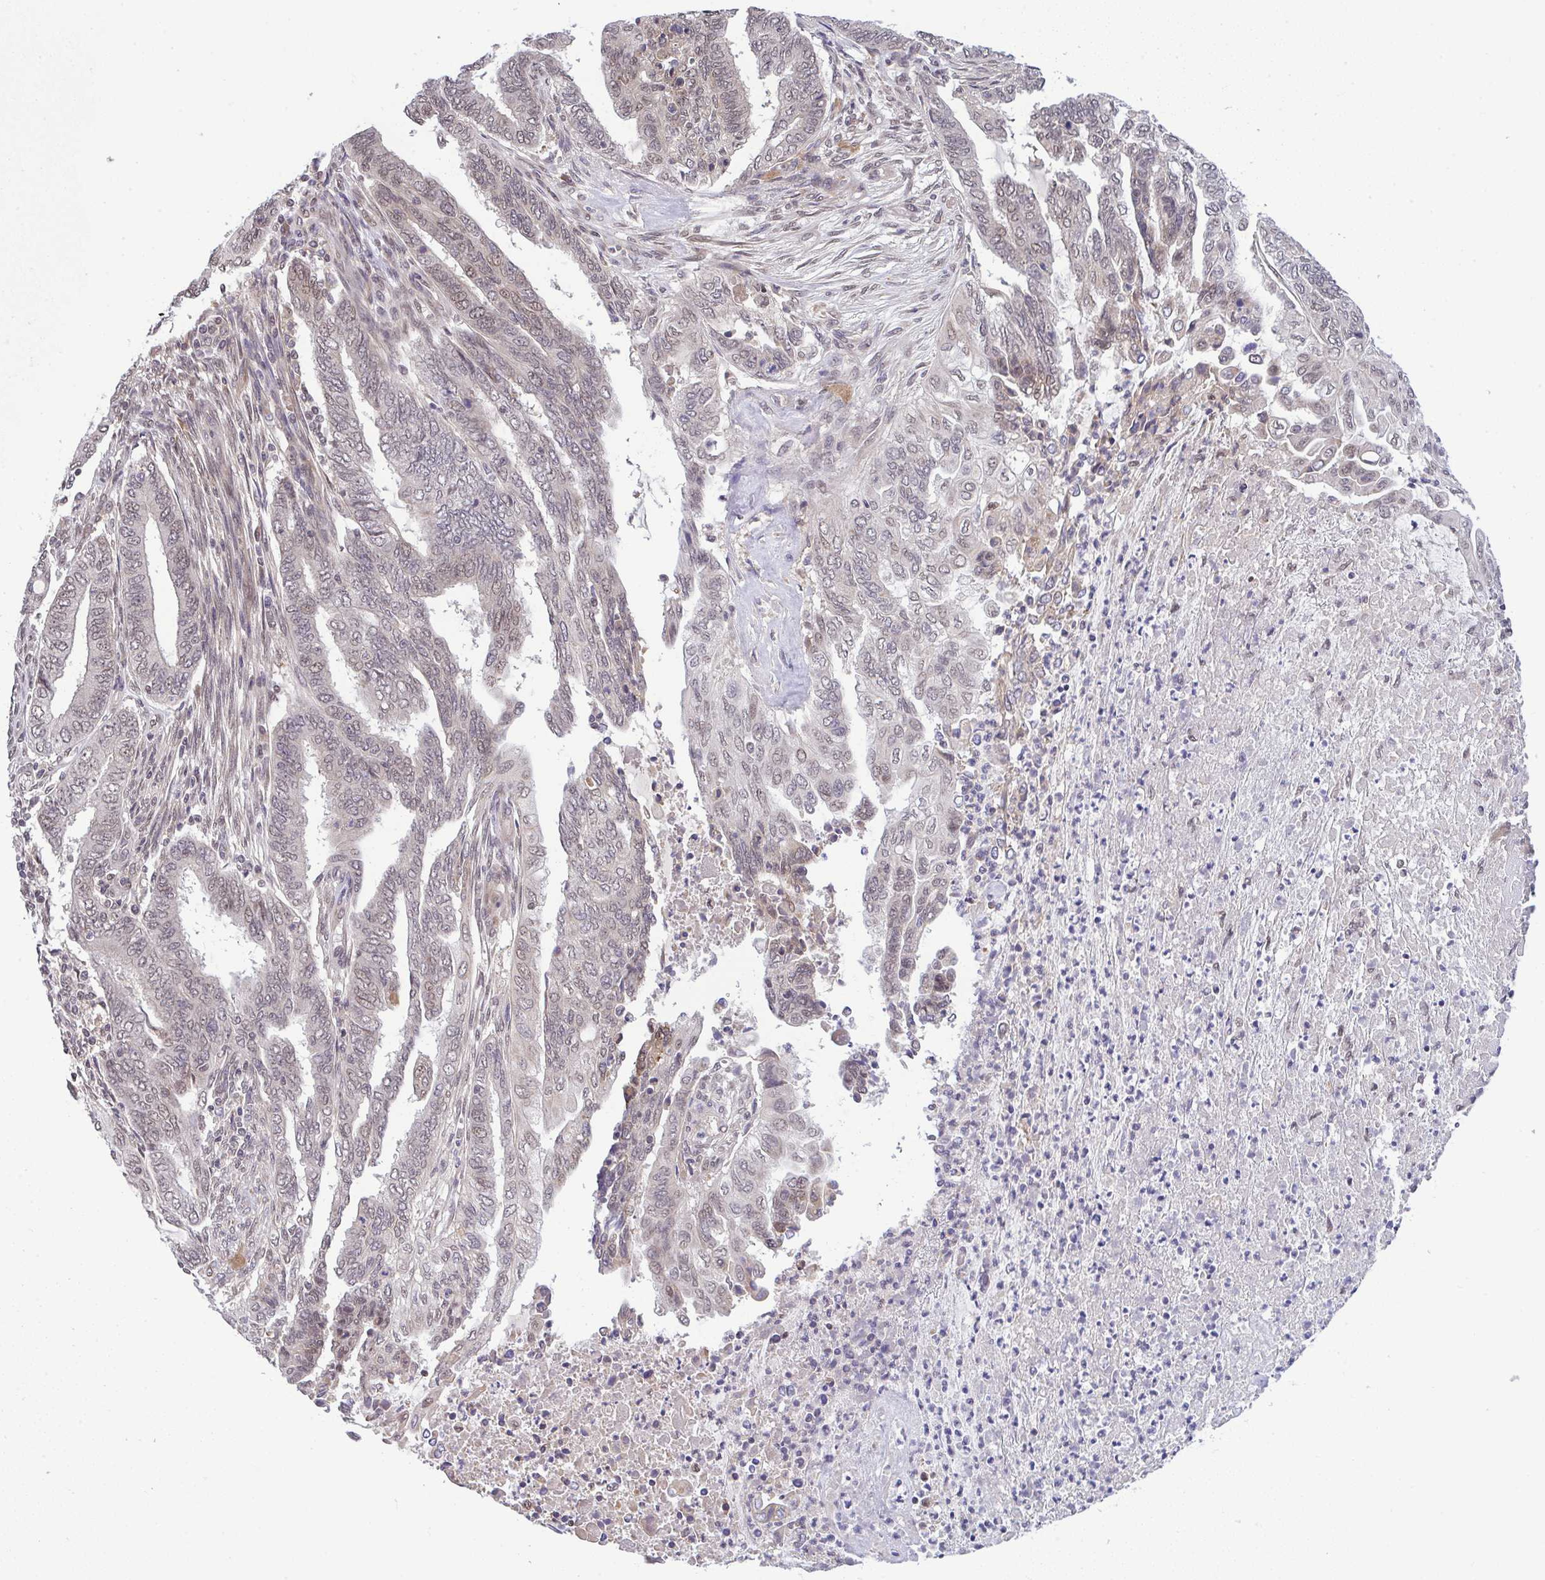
{"staining": {"intensity": "weak", "quantity": "25%-75%", "location": "nuclear"}, "tissue": "endometrial cancer", "cell_type": "Tumor cells", "image_type": "cancer", "snomed": [{"axis": "morphology", "description": "Adenocarcinoma, NOS"}, {"axis": "topography", "description": "Uterus"}, {"axis": "topography", "description": "Endometrium"}], "caption": "Approximately 25%-75% of tumor cells in endometrial cancer (adenocarcinoma) reveal weak nuclear protein positivity as visualized by brown immunohistochemical staining.", "gene": "C9orf64", "patient": {"sex": "female", "age": 70}}